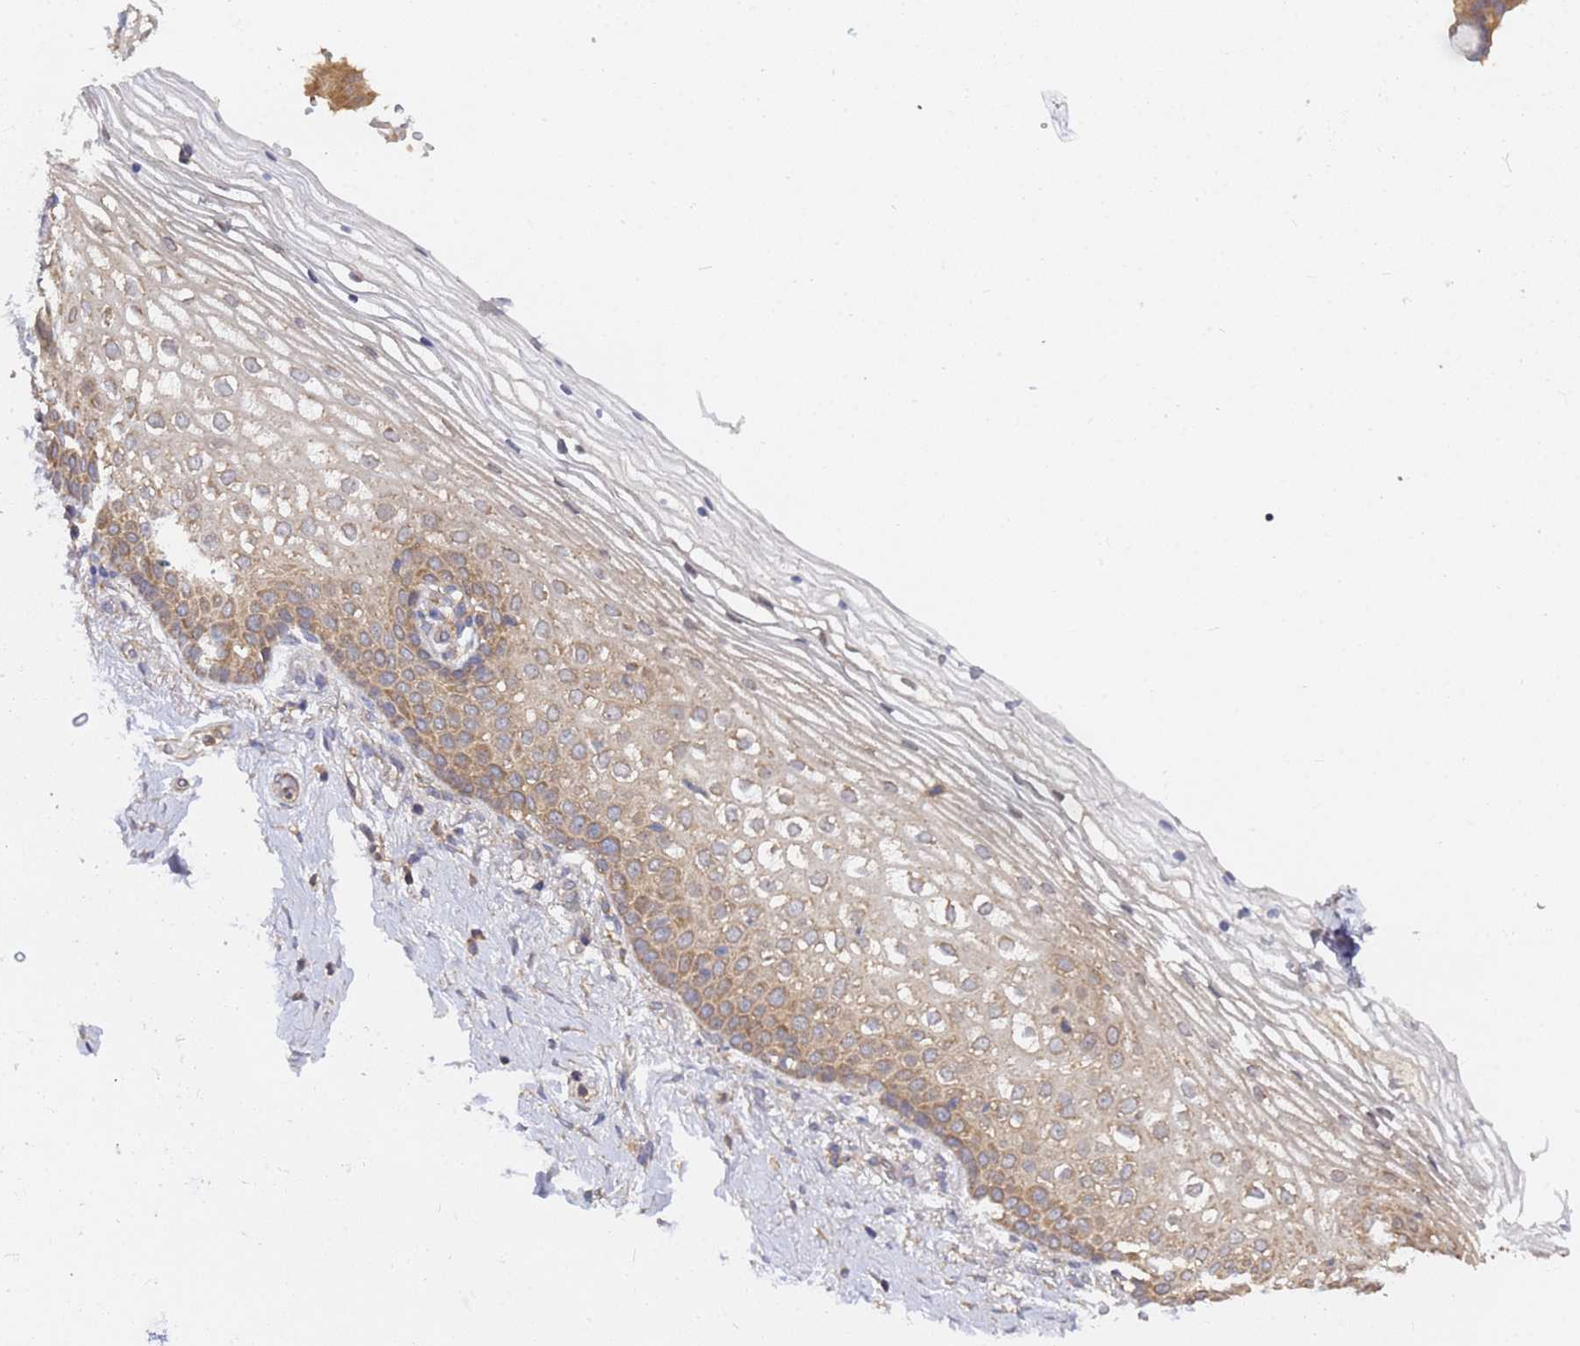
{"staining": {"intensity": "moderate", "quantity": "25%-75%", "location": "cytoplasmic/membranous"}, "tissue": "vagina", "cell_type": "Squamous epithelial cells", "image_type": "normal", "snomed": [{"axis": "morphology", "description": "Normal tissue, NOS"}, {"axis": "topography", "description": "Vagina"}], "caption": "Unremarkable vagina displays moderate cytoplasmic/membranous expression in approximately 25%-75% of squamous epithelial cells, visualized by immunohistochemistry. The staining is performed using DAB (3,3'-diaminobenzidine) brown chromogen to label protein expression. The nuclei are counter-stained blue using hematoxylin.", "gene": "ALS2CL", "patient": {"sex": "female", "age": 60}}